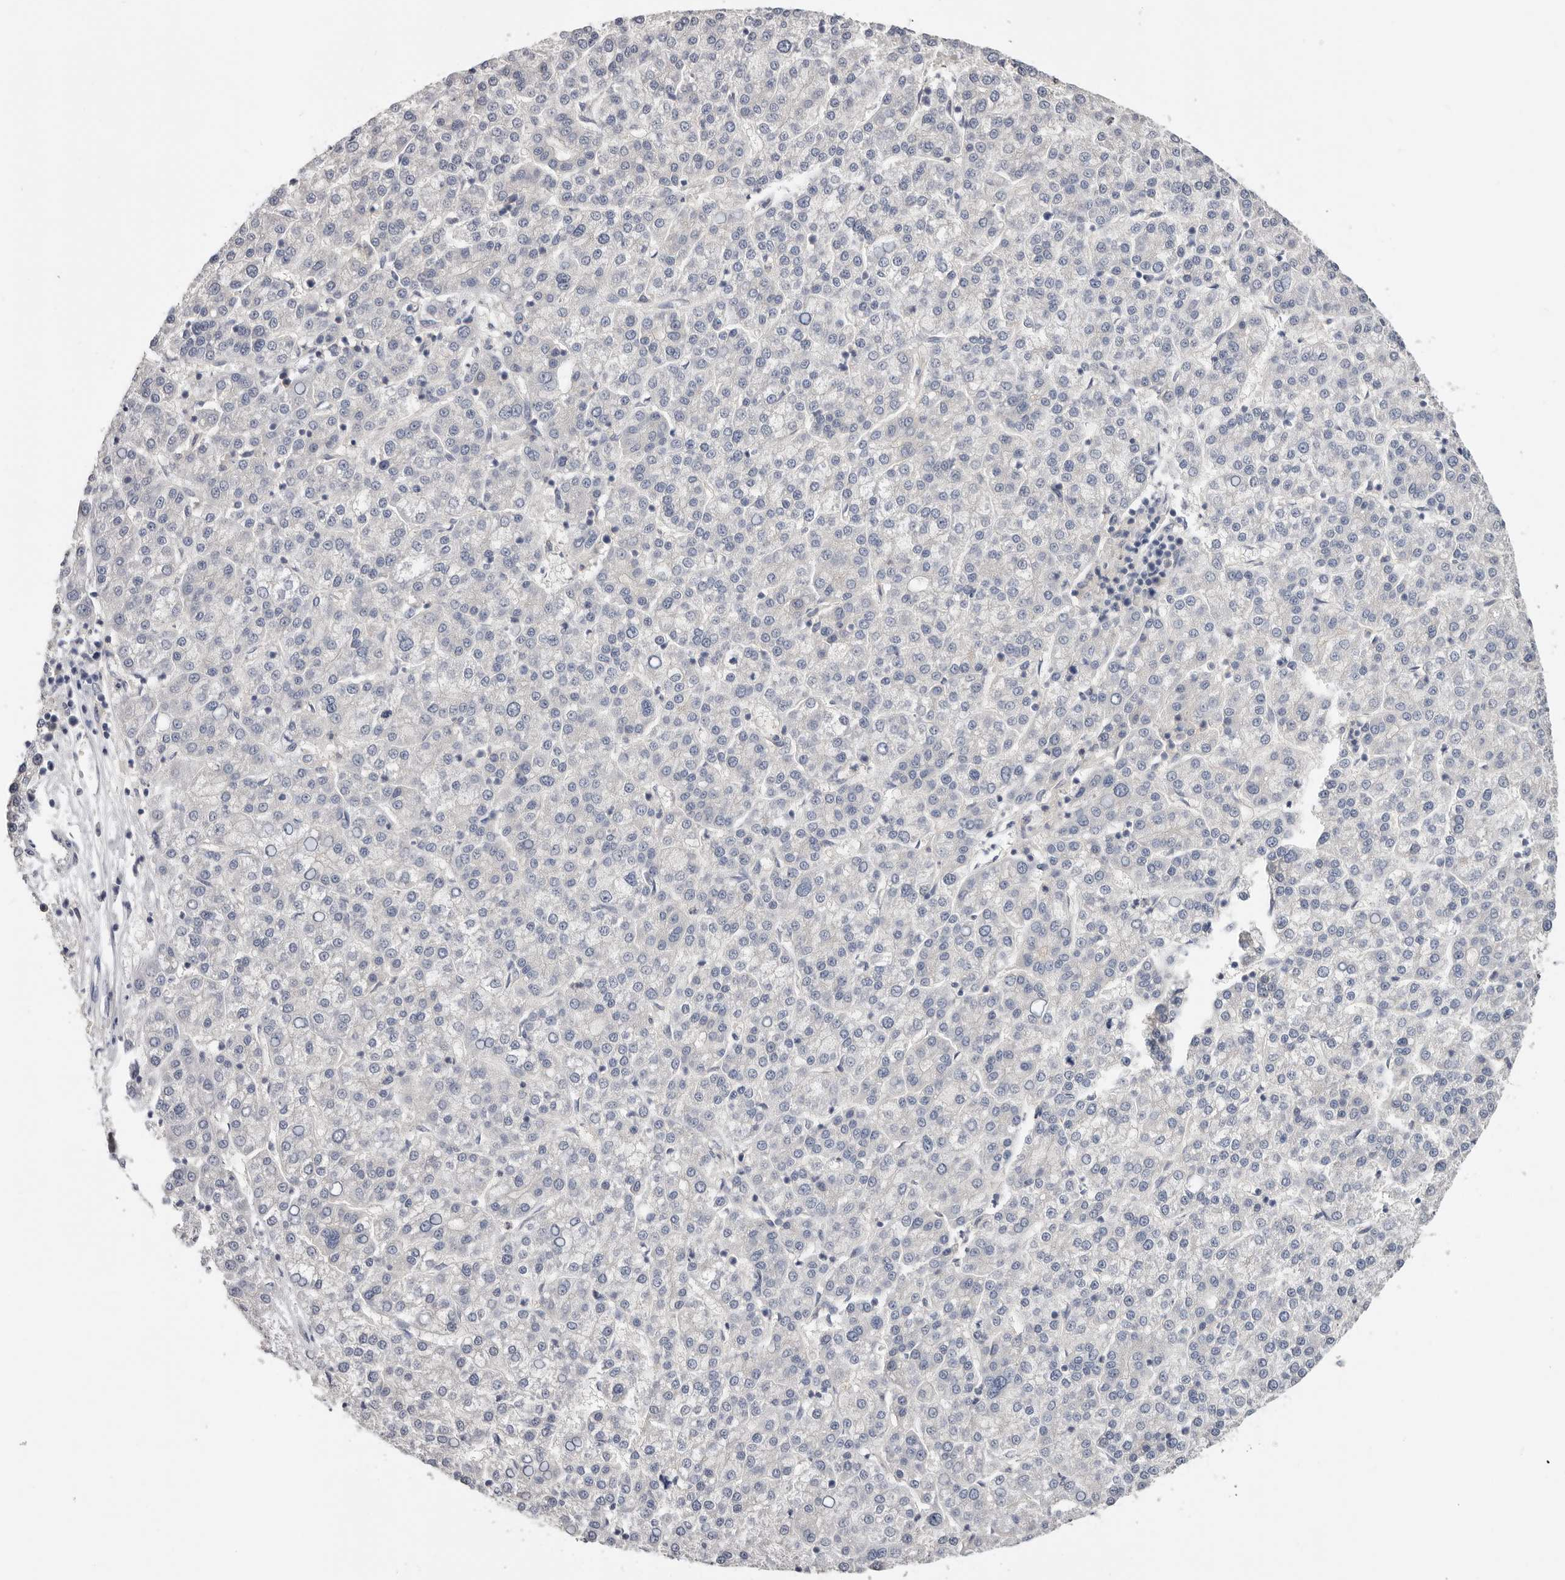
{"staining": {"intensity": "negative", "quantity": "none", "location": "none"}, "tissue": "liver cancer", "cell_type": "Tumor cells", "image_type": "cancer", "snomed": [{"axis": "morphology", "description": "Carcinoma, Hepatocellular, NOS"}, {"axis": "topography", "description": "Liver"}], "caption": "This is an immunohistochemistry micrograph of hepatocellular carcinoma (liver). There is no positivity in tumor cells.", "gene": "WDTC1", "patient": {"sex": "female", "age": 58}}